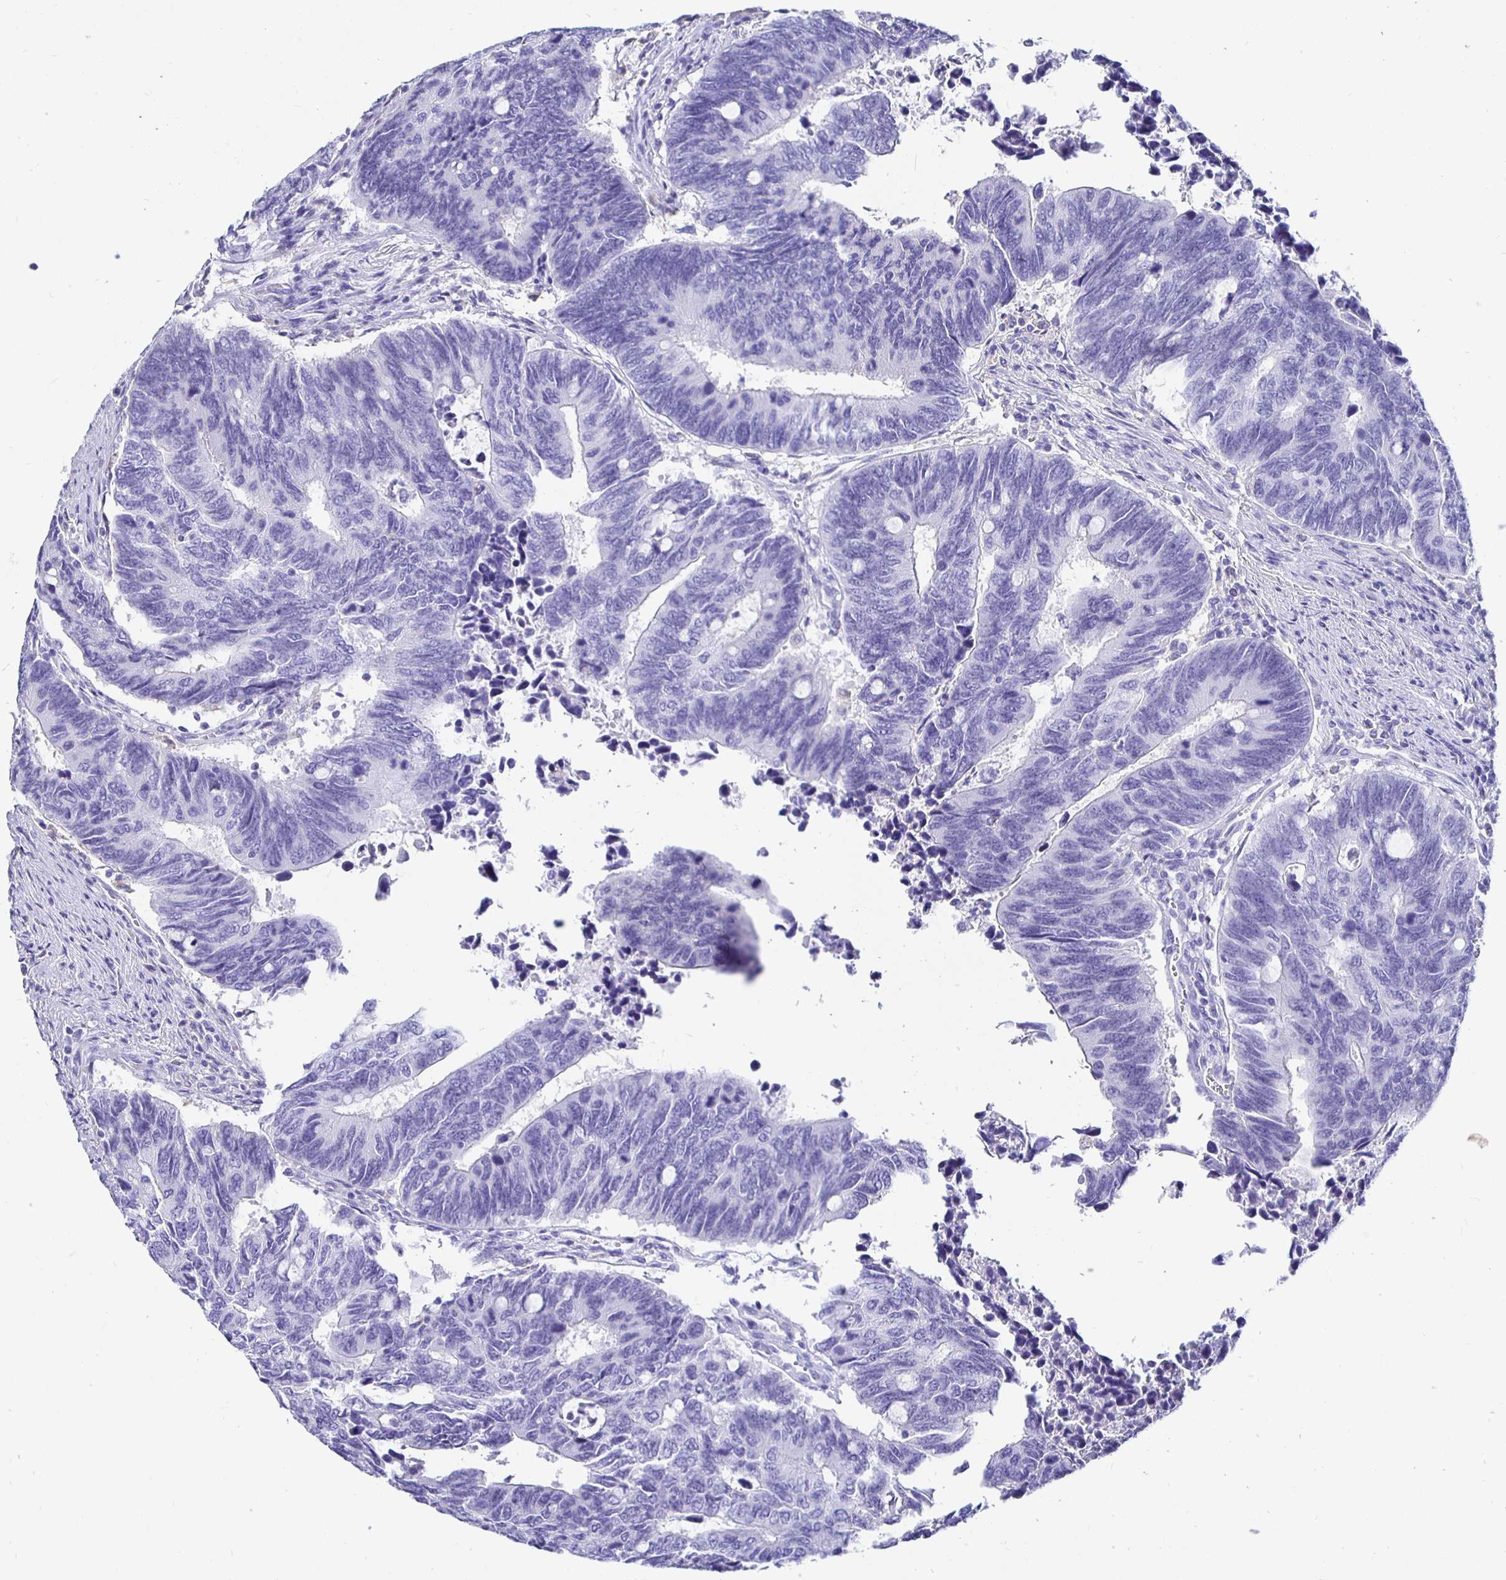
{"staining": {"intensity": "negative", "quantity": "none", "location": "none"}, "tissue": "colorectal cancer", "cell_type": "Tumor cells", "image_type": "cancer", "snomed": [{"axis": "morphology", "description": "Adenocarcinoma, NOS"}, {"axis": "topography", "description": "Colon"}], "caption": "DAB immunohistochemical staining of colorectal adenocarcinoma exhibits no significant positivity in tumor cells.", "gene": "UMOD", "patient": {"sex": "male", "age": 87}}